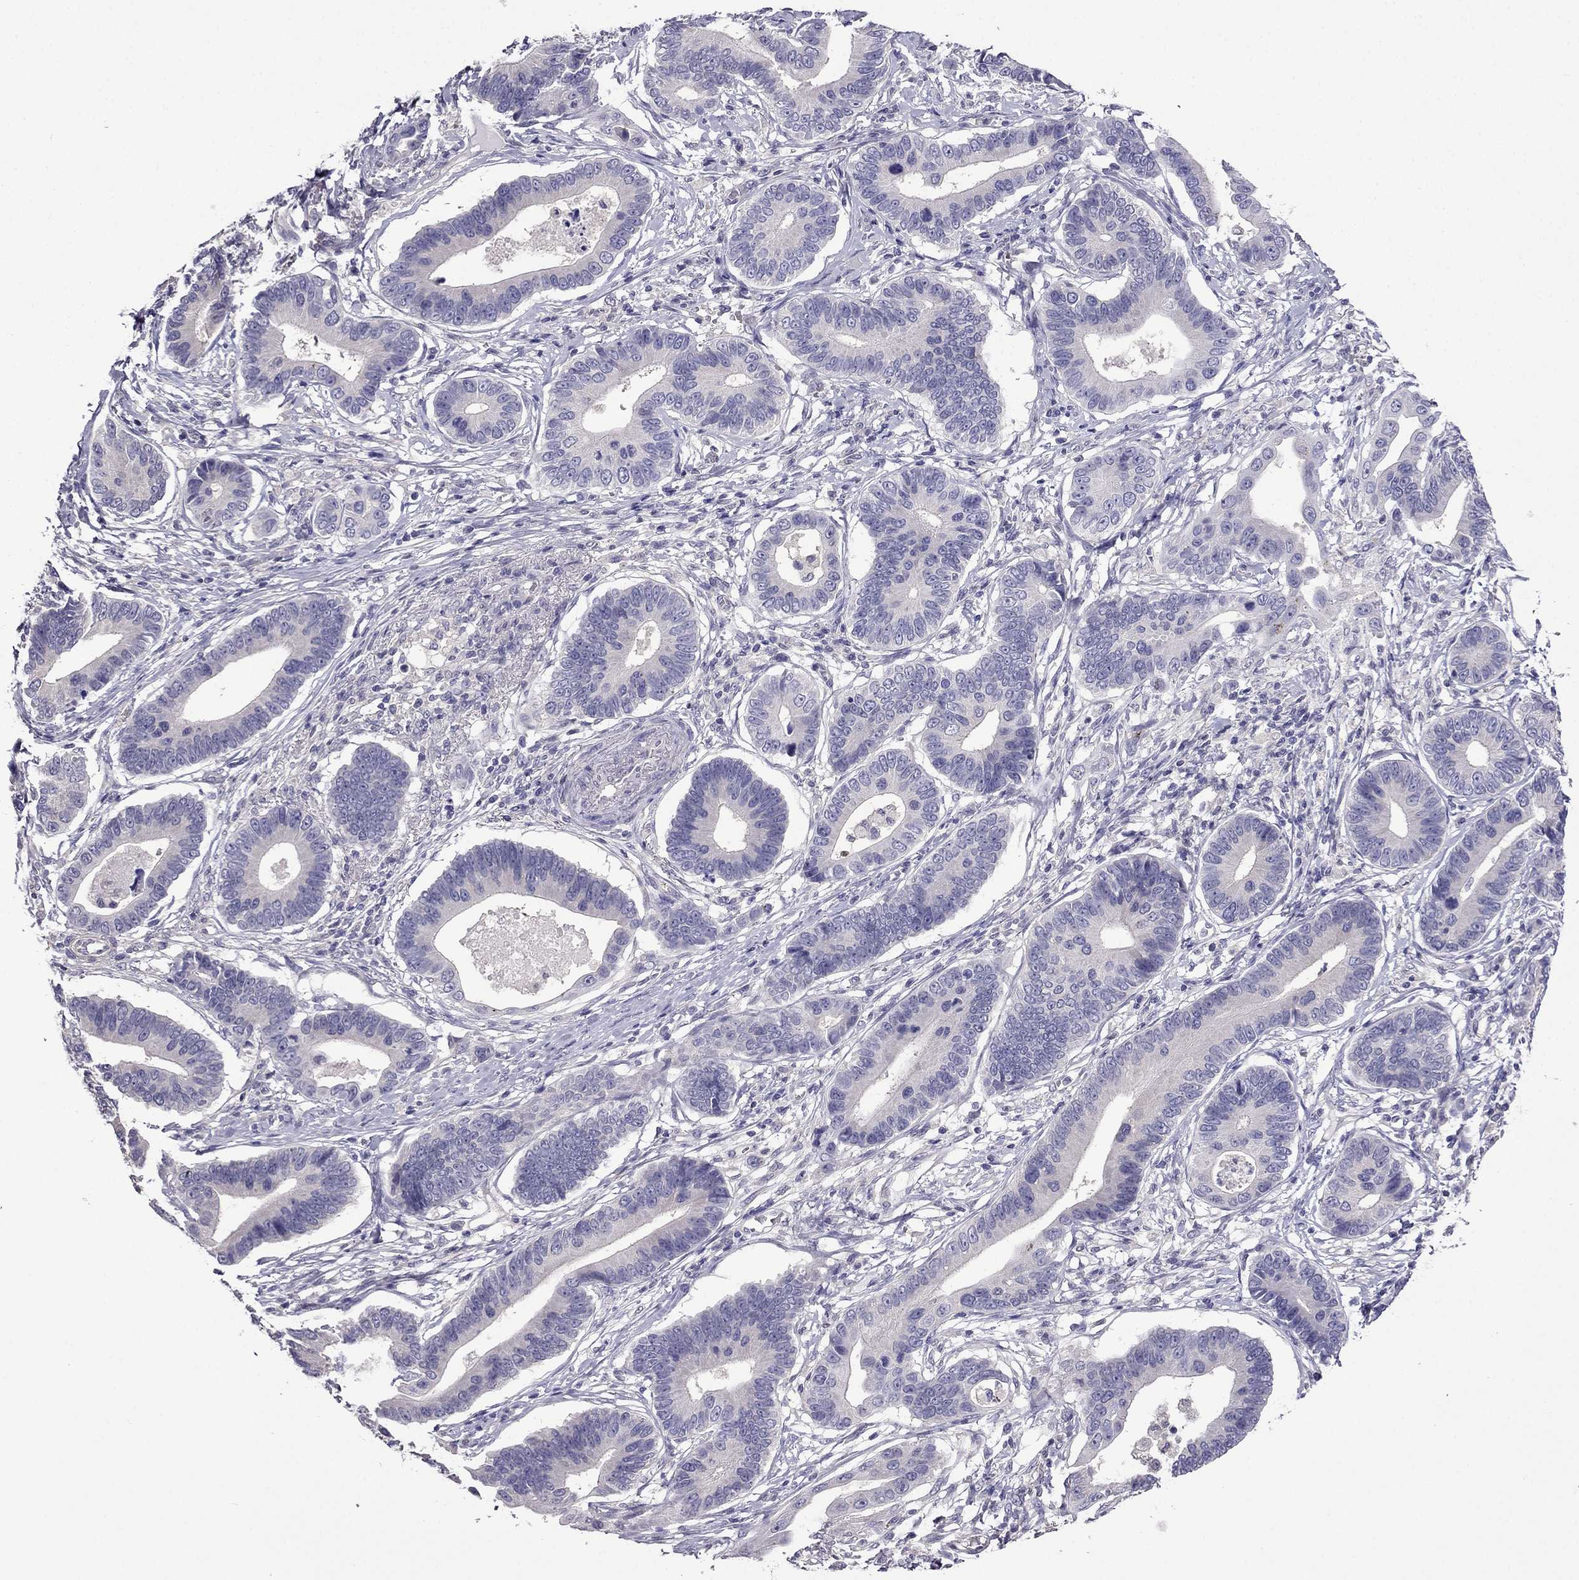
{"staining": {"intensity": "negative", "quantity": "none", "location": "none"}, "tissue": "stomach cancer", "cell_type": "Tumor cells", "image_type": "cancer", "snomed": [{"axis": "morphology", "description": "Adenocarcinoma, NOS"}, {"axis": "topography", "description": "Stomach"}], "caption": "DAB (3,3'-diaminobenzidine) immunohistochemical staining of stomach cancer (adenocarcinoma) reveals no significant expression in tumor cells. The staining was performed using DAB to visualize the protein expression in brown, while the nuclei were stained in blue with hematoxylin (Magnification: 20x).", "gene": "SCNN1D", "patient": {"sex": "male", "age": 84}}